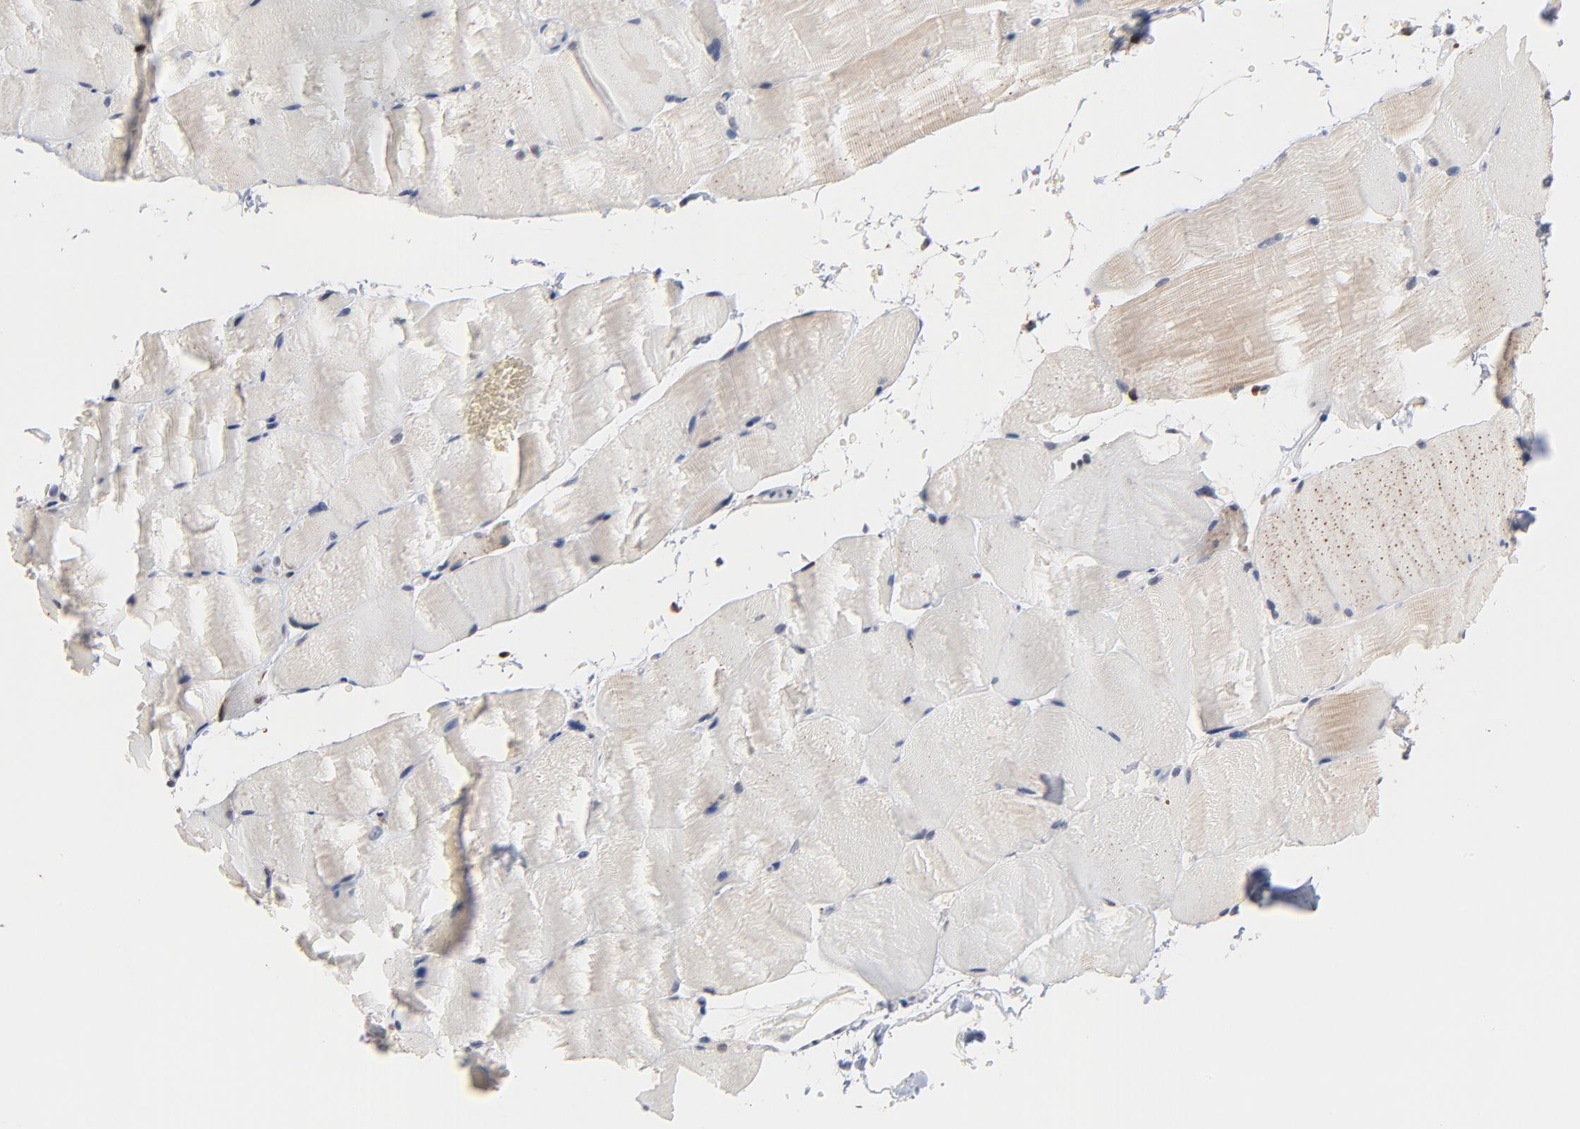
{"staining": {"intensity": "weak", "quantity": "25%-75%", "location": "cytoplasmic/membranous"}, "tissue": "skeletal muscle", "cell_type": "Myocytes", "image_type": "normal", "snomed": [{"axis": "morphology", "description": "Normal tissue, NOS"}, {"axis": "topography", "description": "Skeletal muscle"}, {"axis": "topography", "description": "Parathyroid gland"}], "caption": "Approximately 25%-75% of myocytes in normal skeletal muscle reveal weak cytoplasmic/membranous protein expression as visualized by brown immunohistochemical staining.", "gene": "MSL2", "patient": {"sex": "female", "age": 37}}